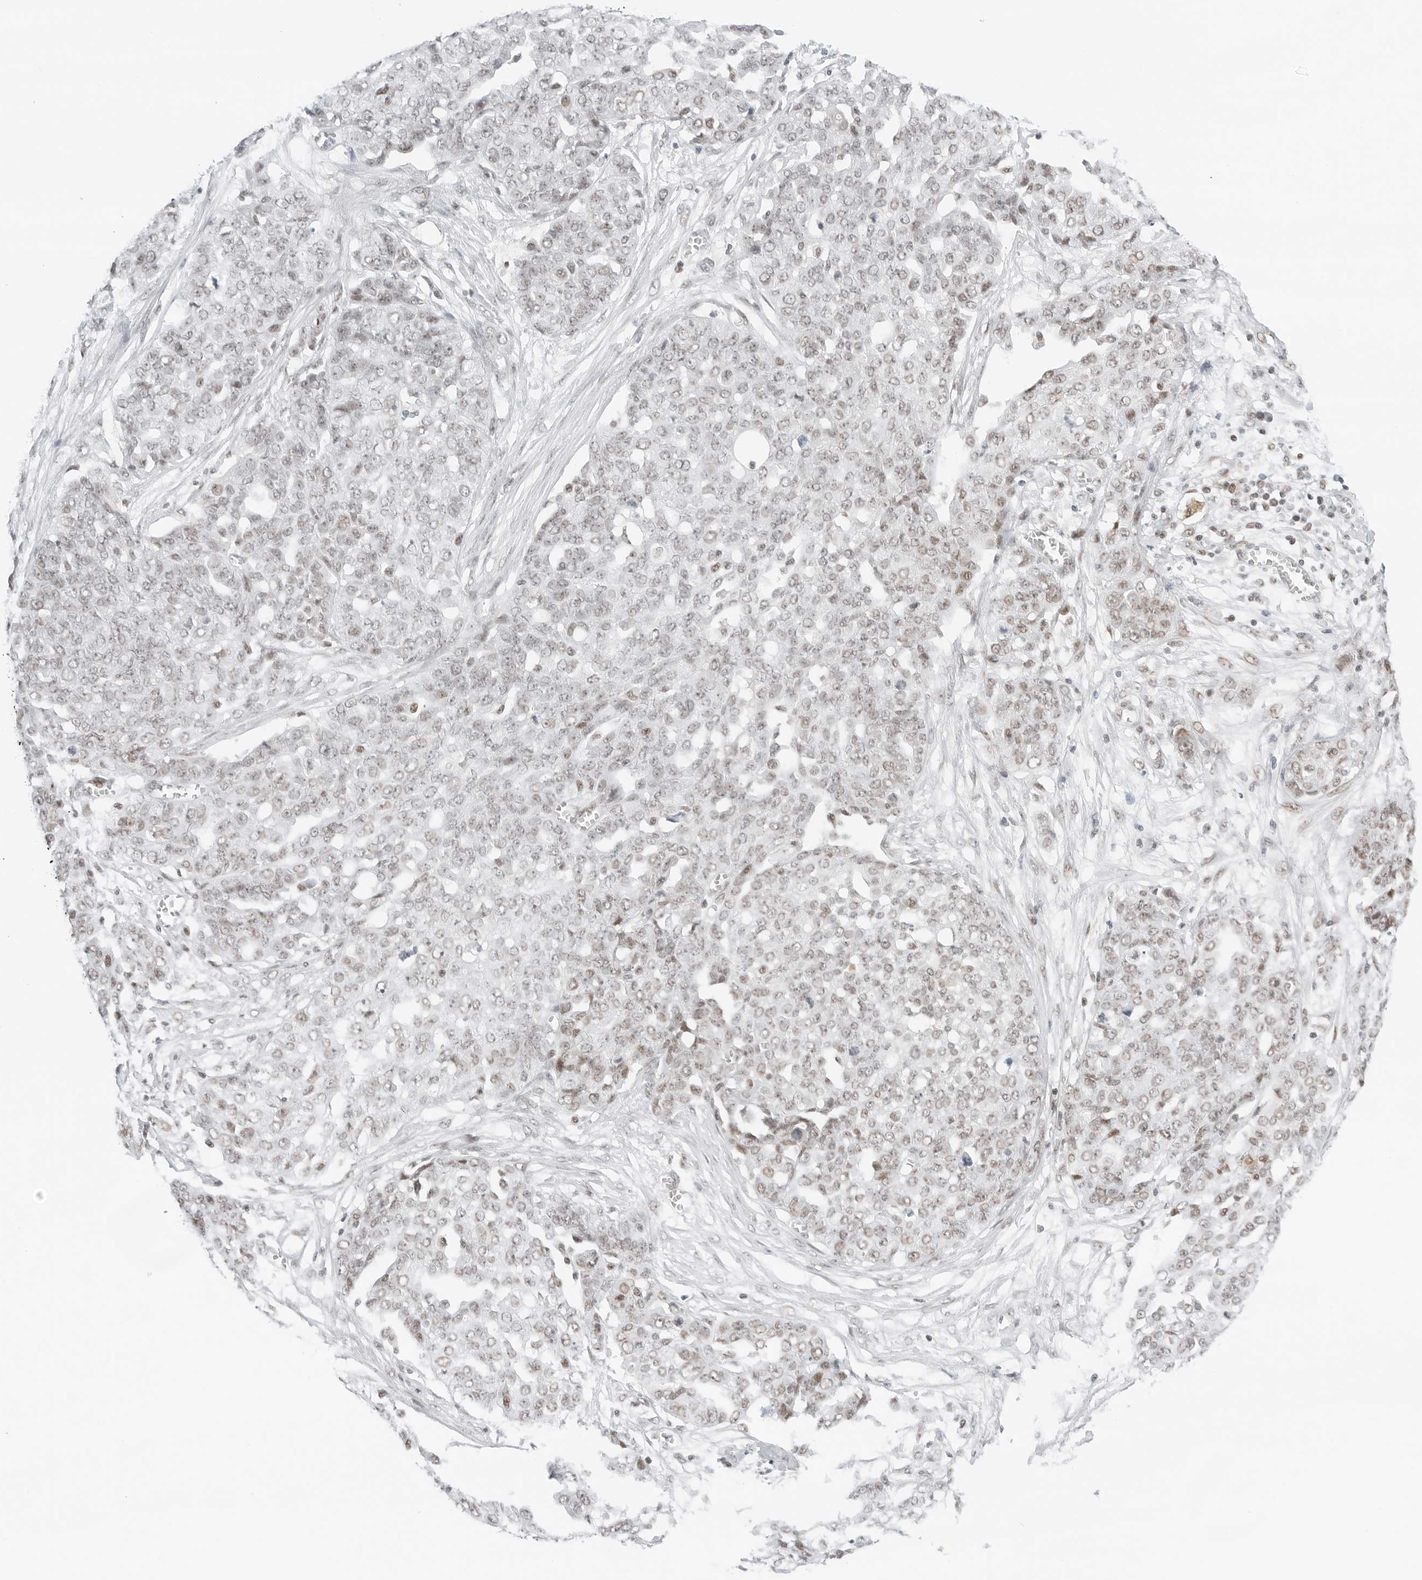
{"staining": {"intensity": "weak", "quantity": "25%-75%", "location": "nuclear"}, "tissue": "ovarian cancer", "cell_type": "Tumor cells", "image_type": "cancer", "snomed": [{"axis": "morphology", "description": "Cystadenocarcinoma, serous, NOS"}, {"axis": "topography", "description": "Soft tissue"}, {"axis": "topography", "description": "Ovary"}], "caption": "The immunohistochemical stain labels weak nuclear staining in tumor cells of ovarian serous cystadenocarcinoma tissue.", "gene": "CRTC2", "patient": {"sex": "female", "age": 57}}